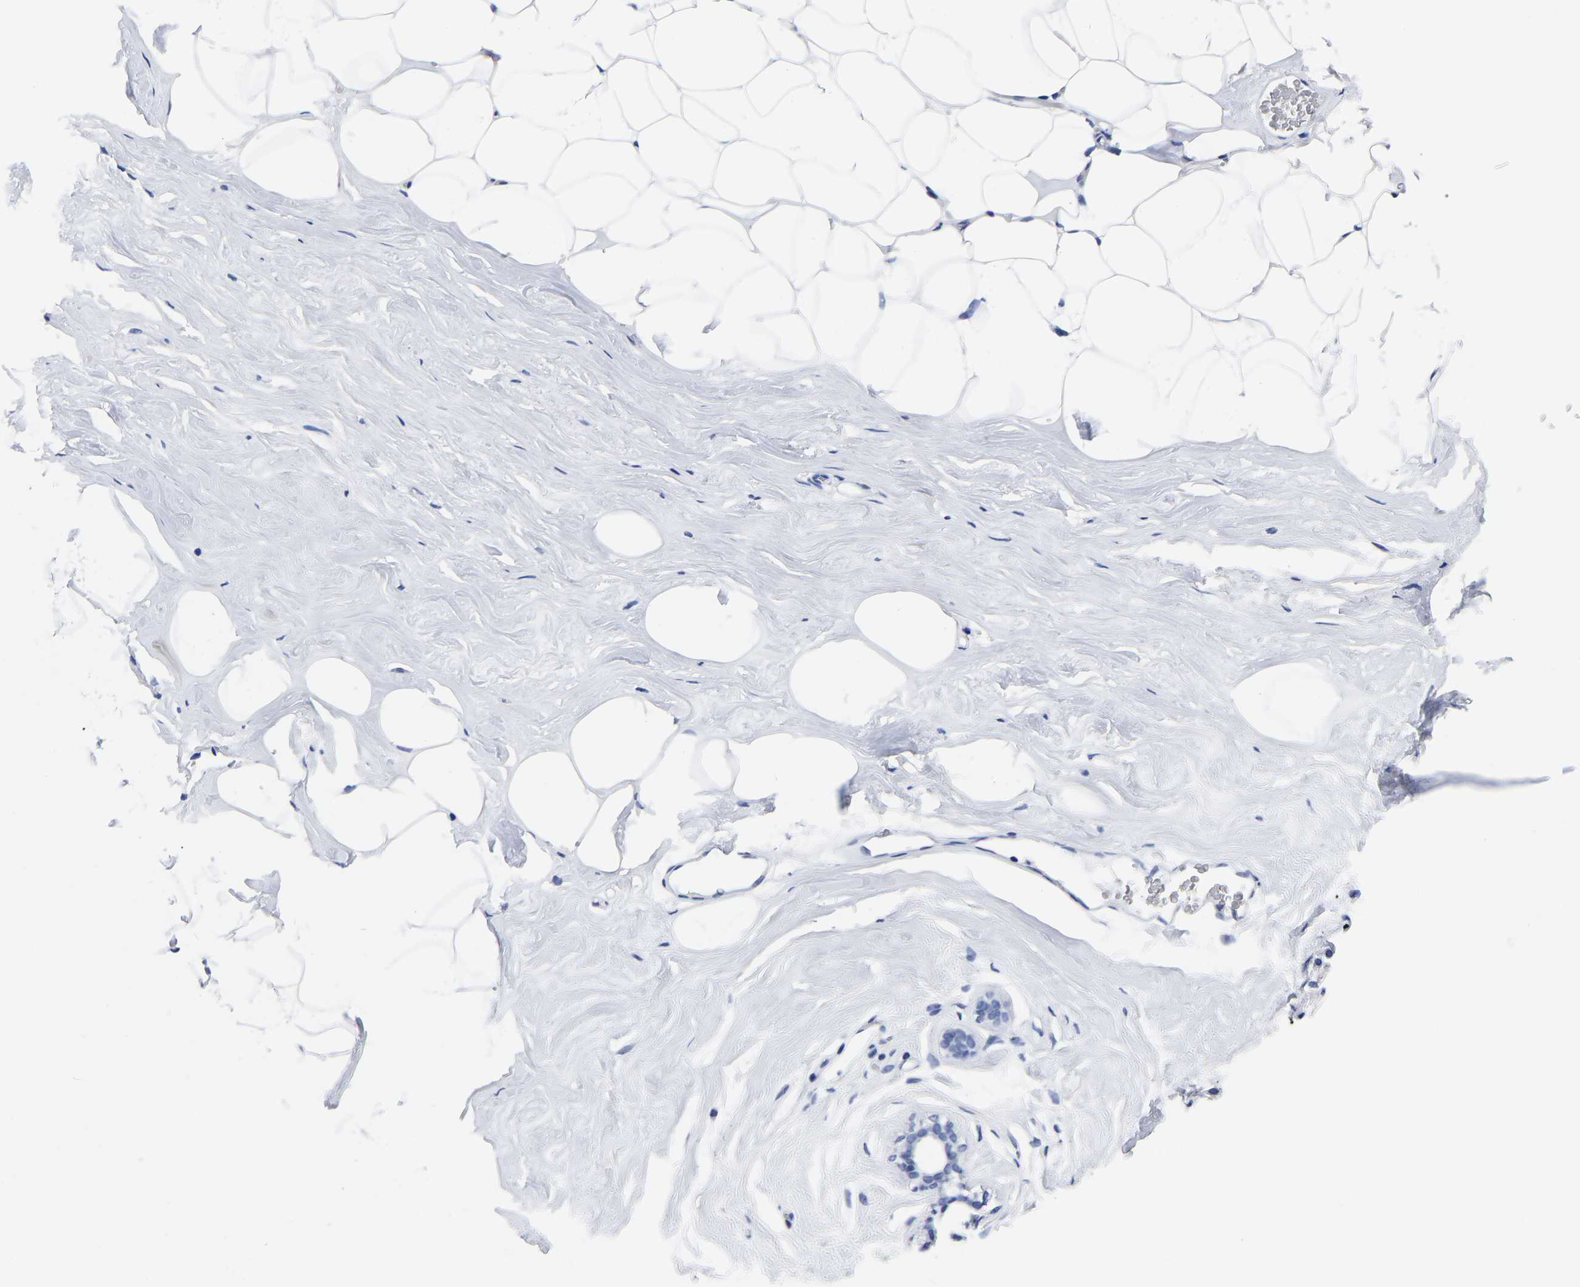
{"staining": {"intensity": "negative", "quantity": "none", "location": "none"}, "tissue": "adipose tissue", "cell_type": "Adipocytes", "image_type": "normal", "snomed": [{"axis": "morphology", "description": "Normal tissue, NOS"}, {"axis": "morphology", "description": "Fibrosis, NOS"}, {"axis": "topography", "description": "Breast"}, {"axis": "topography", "description": "Adipose tissue"}], "caption": "Immunohistochemistry (IHC) of normal adipose tissue shows no staining in adipocytes. Nuclei are stained in blue.", "gene": "IMPG2", "patient": {"sex": "female", "age": 39}}